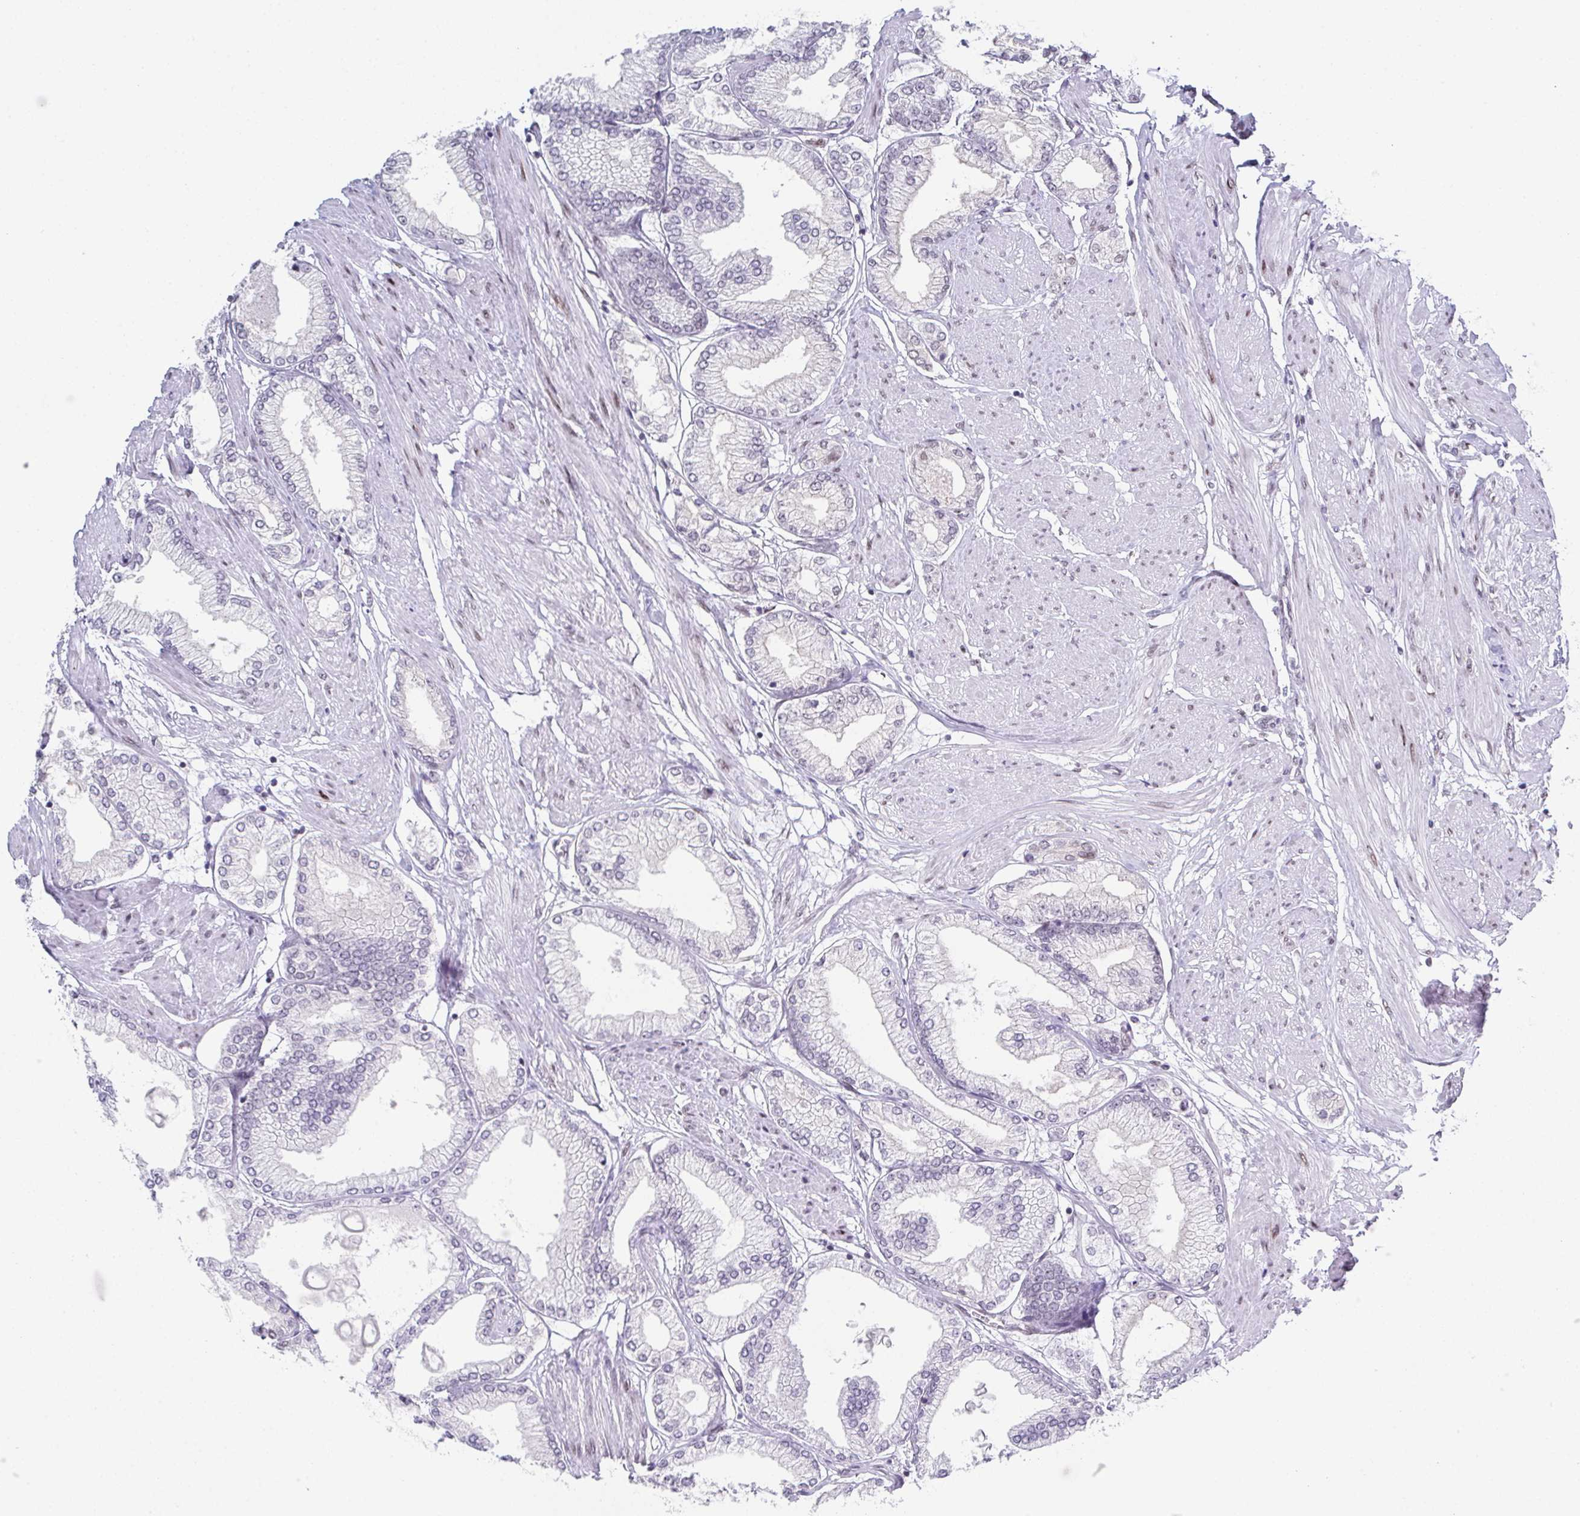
{"staining": {"intensity": "negative", "quantity": "none", "location": "none"}, "tissue": "prostate cancer", "cell_type": "Tumor cells", "image_type": "cancer", "snomed": [{"axis": "morphology", "description": "Adenocarcinoma, High grade"}, {"axis": "topography", "description": "Prostate"}], "caption": "Prostate cancer stained for a protein using immunohistochemistry displays no positivity tumor cells.", "gene": "RB1", "patient": {"sex": "male", "age": 68}}